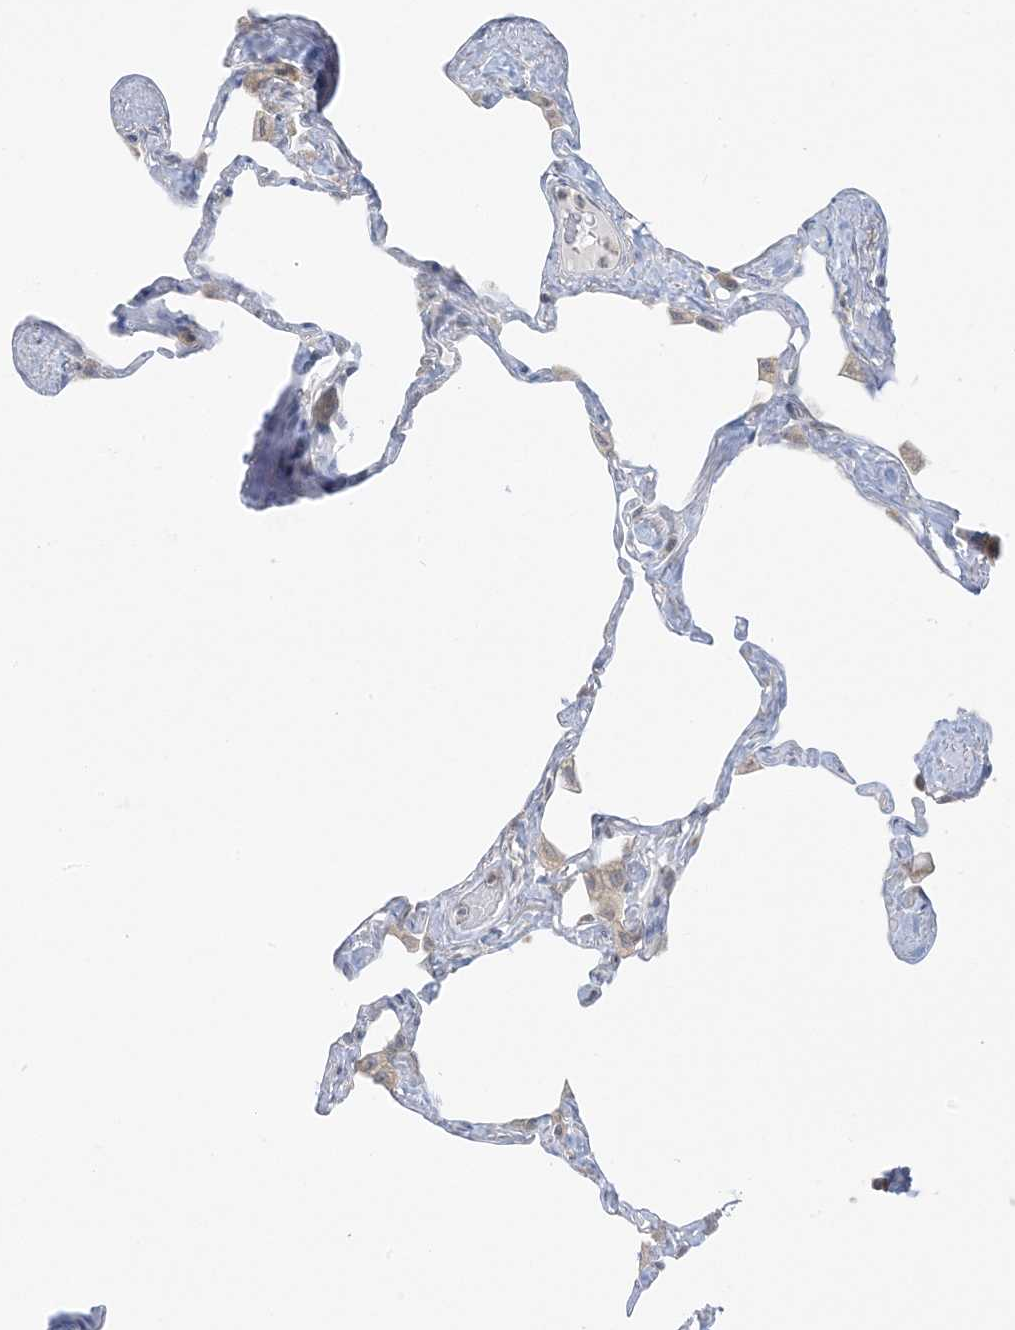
{"staining": {"intensity": "negative", "quantity": "none", "location": "none"}, "tissue": "lung", "cell_type": "Alveolar cells", "image_type": "normal", "snomed": [{"axis": "morphology", "description": "Normal tissue, NOS"}, {"axis": "topography", "description": "Lung"}], "caption": "Lung stained for a protein using immunohistochemistry (IHC) exhibits no expression alveolar cells.", "gene": "EEFSEC", "patient": {"sex": "male", "age": 65}}